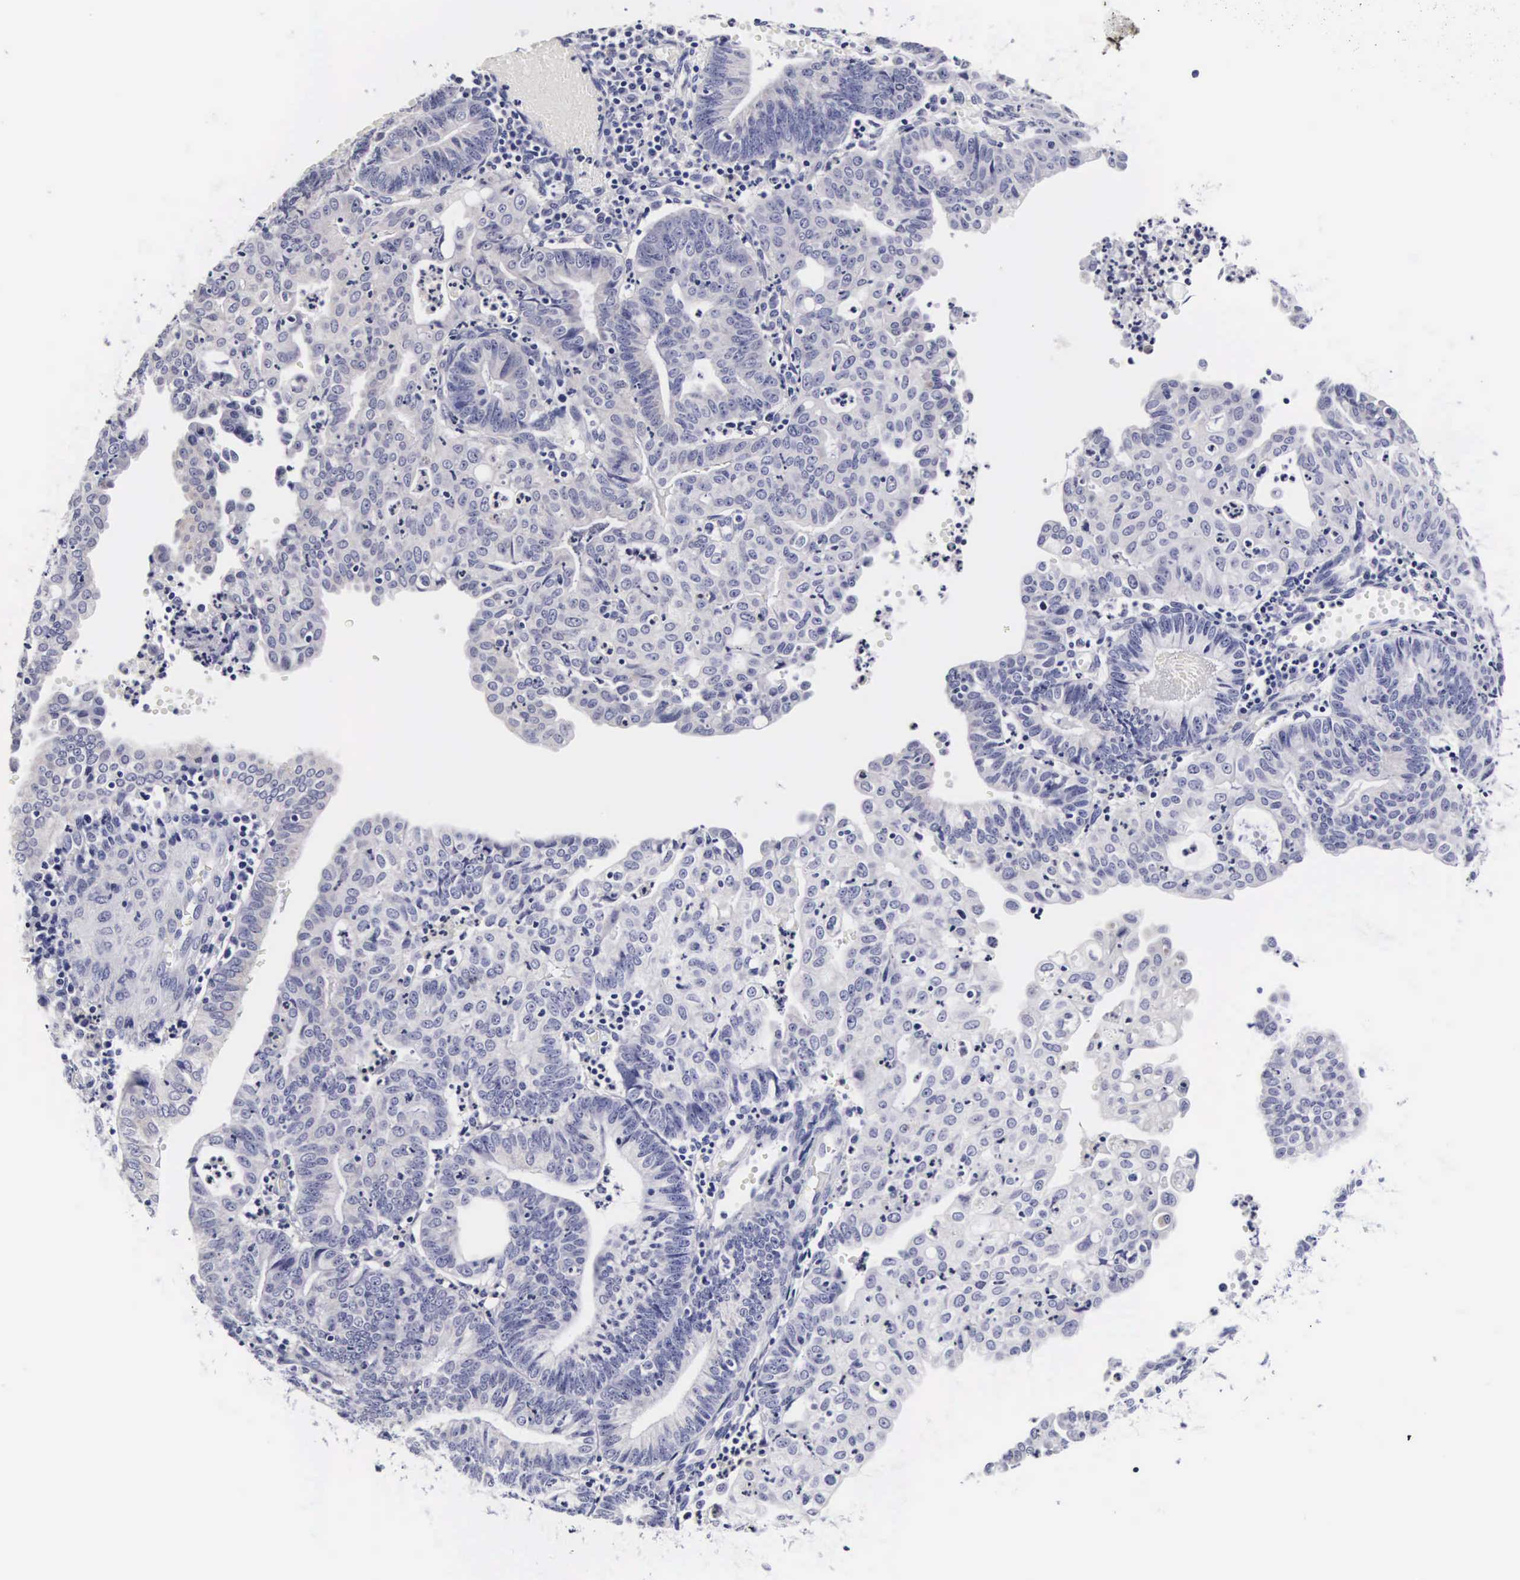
{"staining": {"intensity": "negative", "quantity": "none", "location": "none"}, "tissue": "endometrial cancer", "cell_type": "Tumor cells", "image_type": "cancer", "snomed": [{"axis": "morphology", "description": "Adenocarcinoma, NOS"}, {"axis": "topography", "description": "Endometrium"}], "caption": "Immunohistochemical staining of endometrial cancer (adenocarcinoma) exhibits no significant staining in tumor cells.", "gene": "RNASE6", "patient": {"sex": "female", "age": 60}}